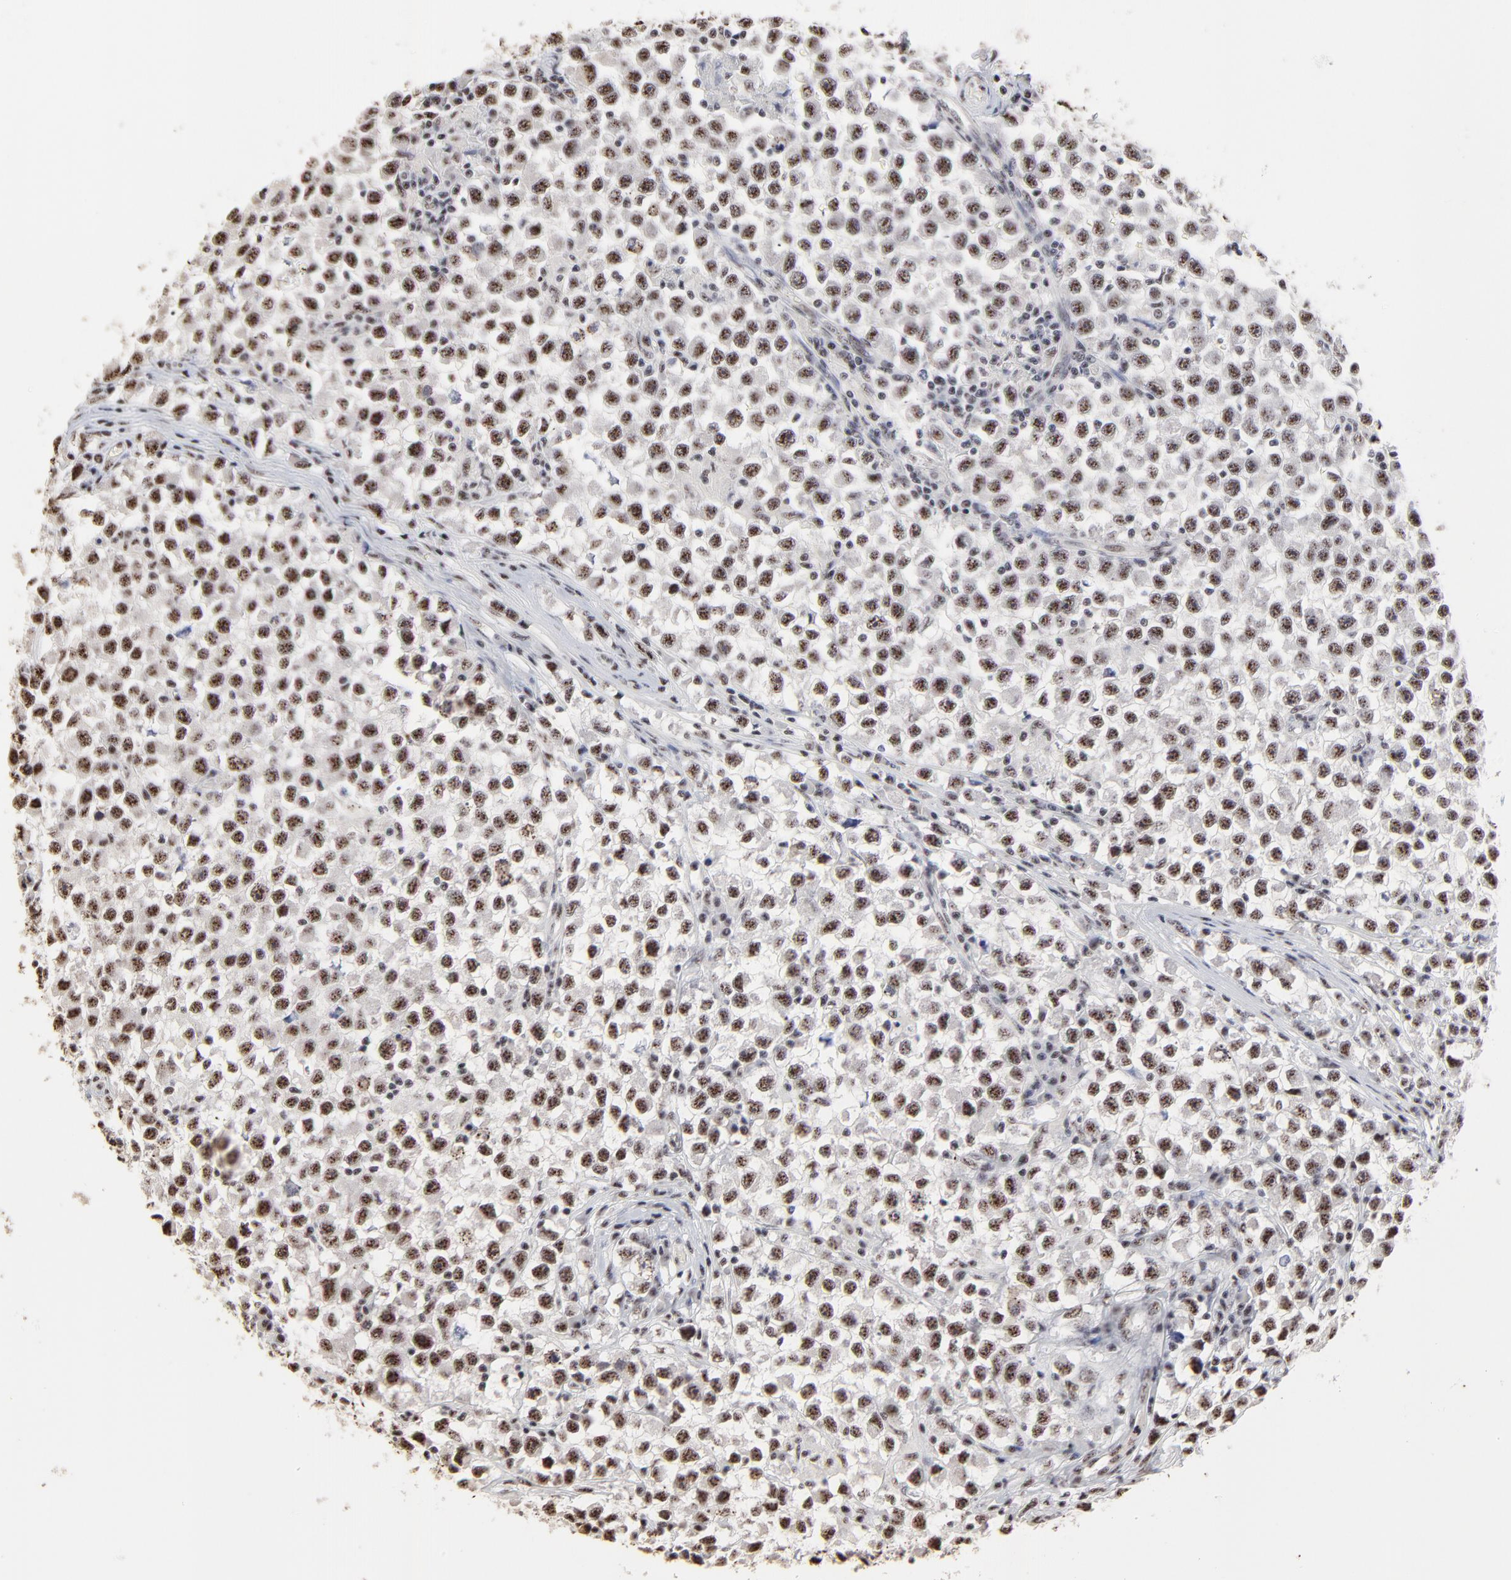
{"staining": {"intensity": "weak", "quantity": ">75%", "location": "nuclear"}, "tissue": "testis cancer", "cell_type": "Tumor cells", "image_type": "cancer", "snomed": [{"axis": "morphology", "description": "Seminoma, NOS"}, {"axis": "topography", "description": "Testis"}], "caption": "A high-resolution histopathology image shows immunohistochemistry staining of seminoma (testis), which demonstrates weak nuclear positivity in approximately >75% of tumor cells.", "gene": "MBD4", "patient": {"sex": "male", "age": 33}}